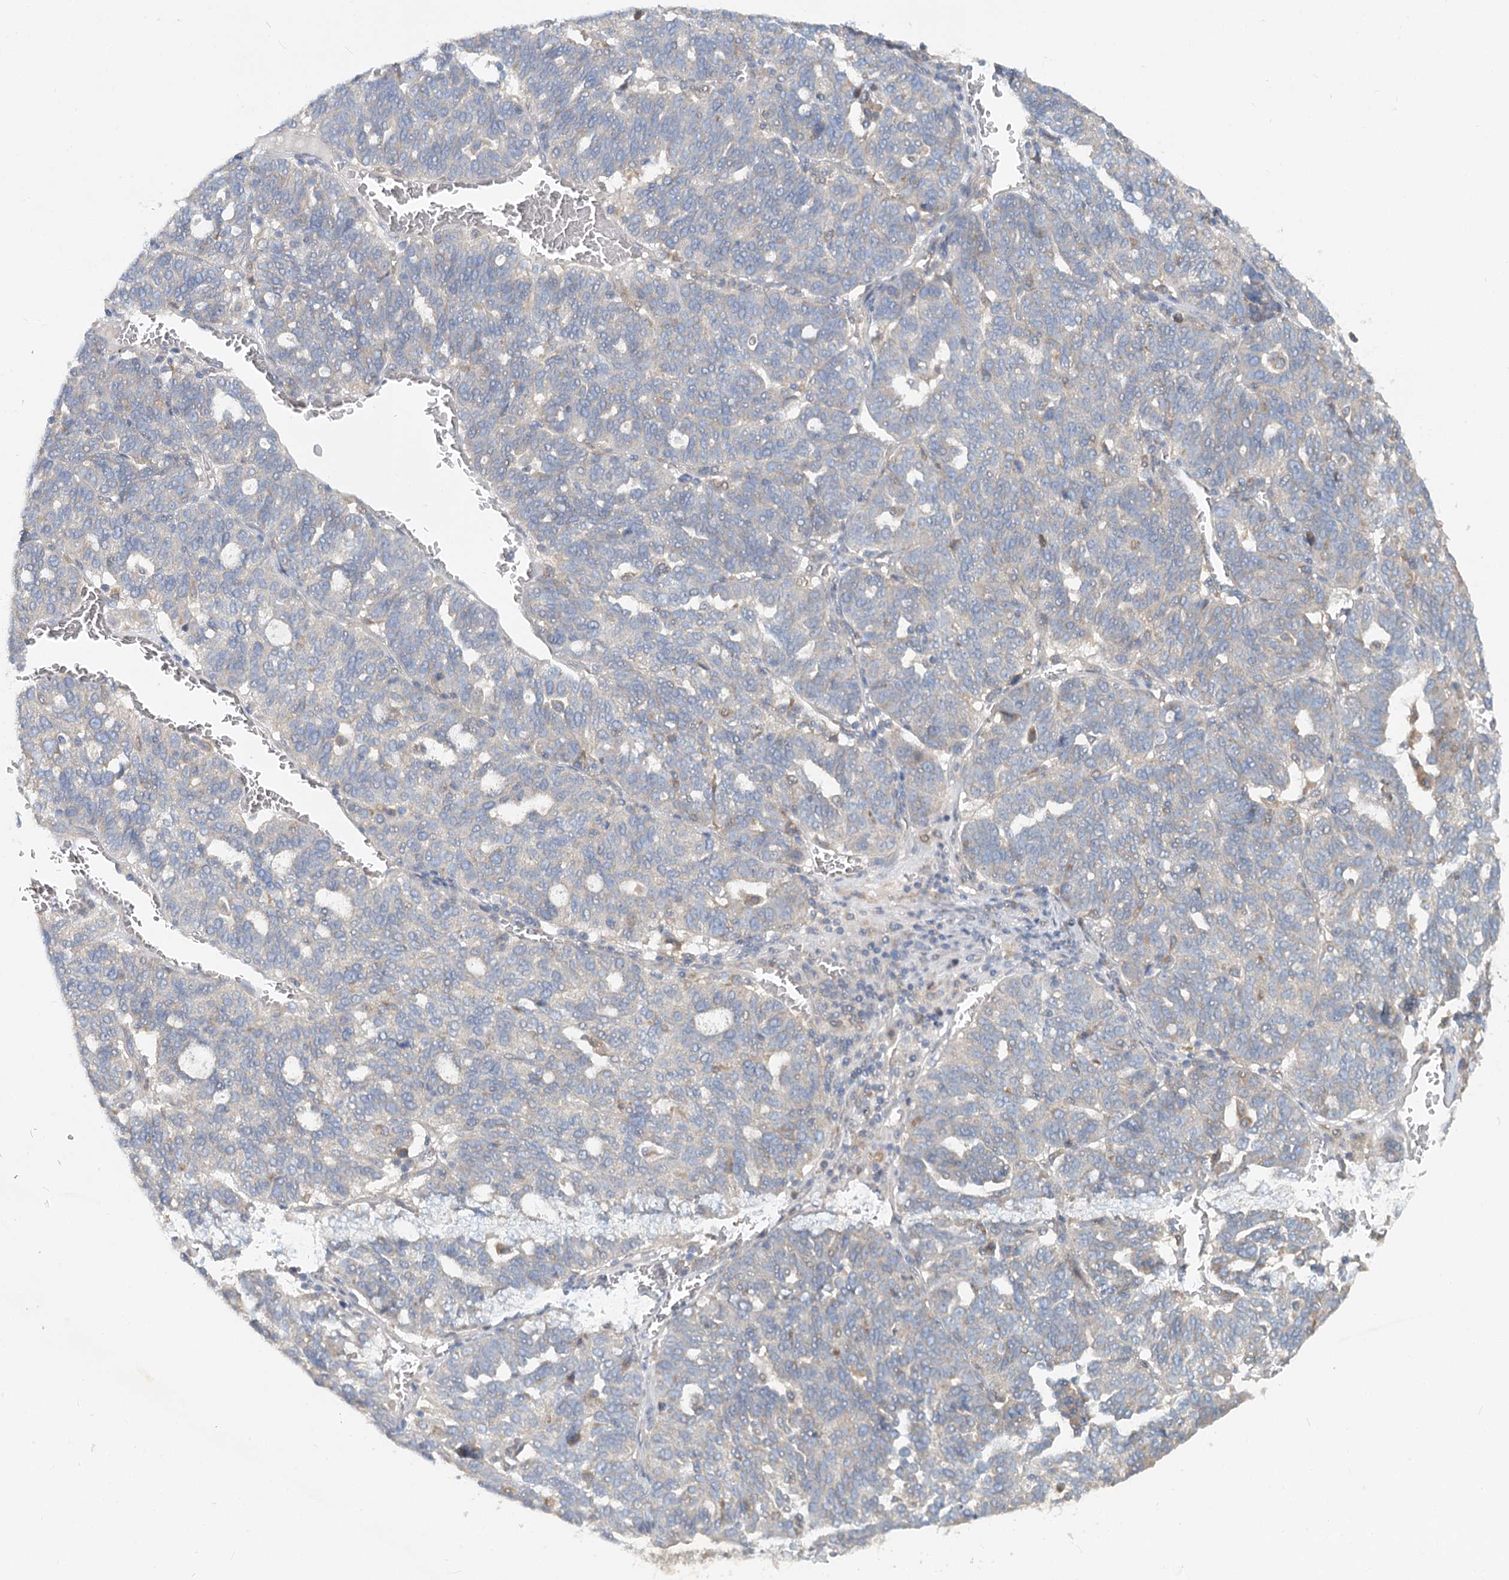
{"staining": {"intensity": "weak", "quantity": "<25%", "location": "cytoplasmic/membranous"}, "tissue": "ovarian cancer", "cell_type": "Tumor cells", "image_type": "cancer", "snomed": [{"axis": "morphology", "description": "Cystadenocarcinoma, serous, NOS"}, {"axis": "topography", "description": "Ovary"}], "caption": "An IHC image of ovarian serous cystadenocarcinoma is shown. There is no staining in tumor cells of ovarian serous cystadenocarcinoma.", "gene": "PAIP2", "patient": {"sex": "female", "age": 59}}